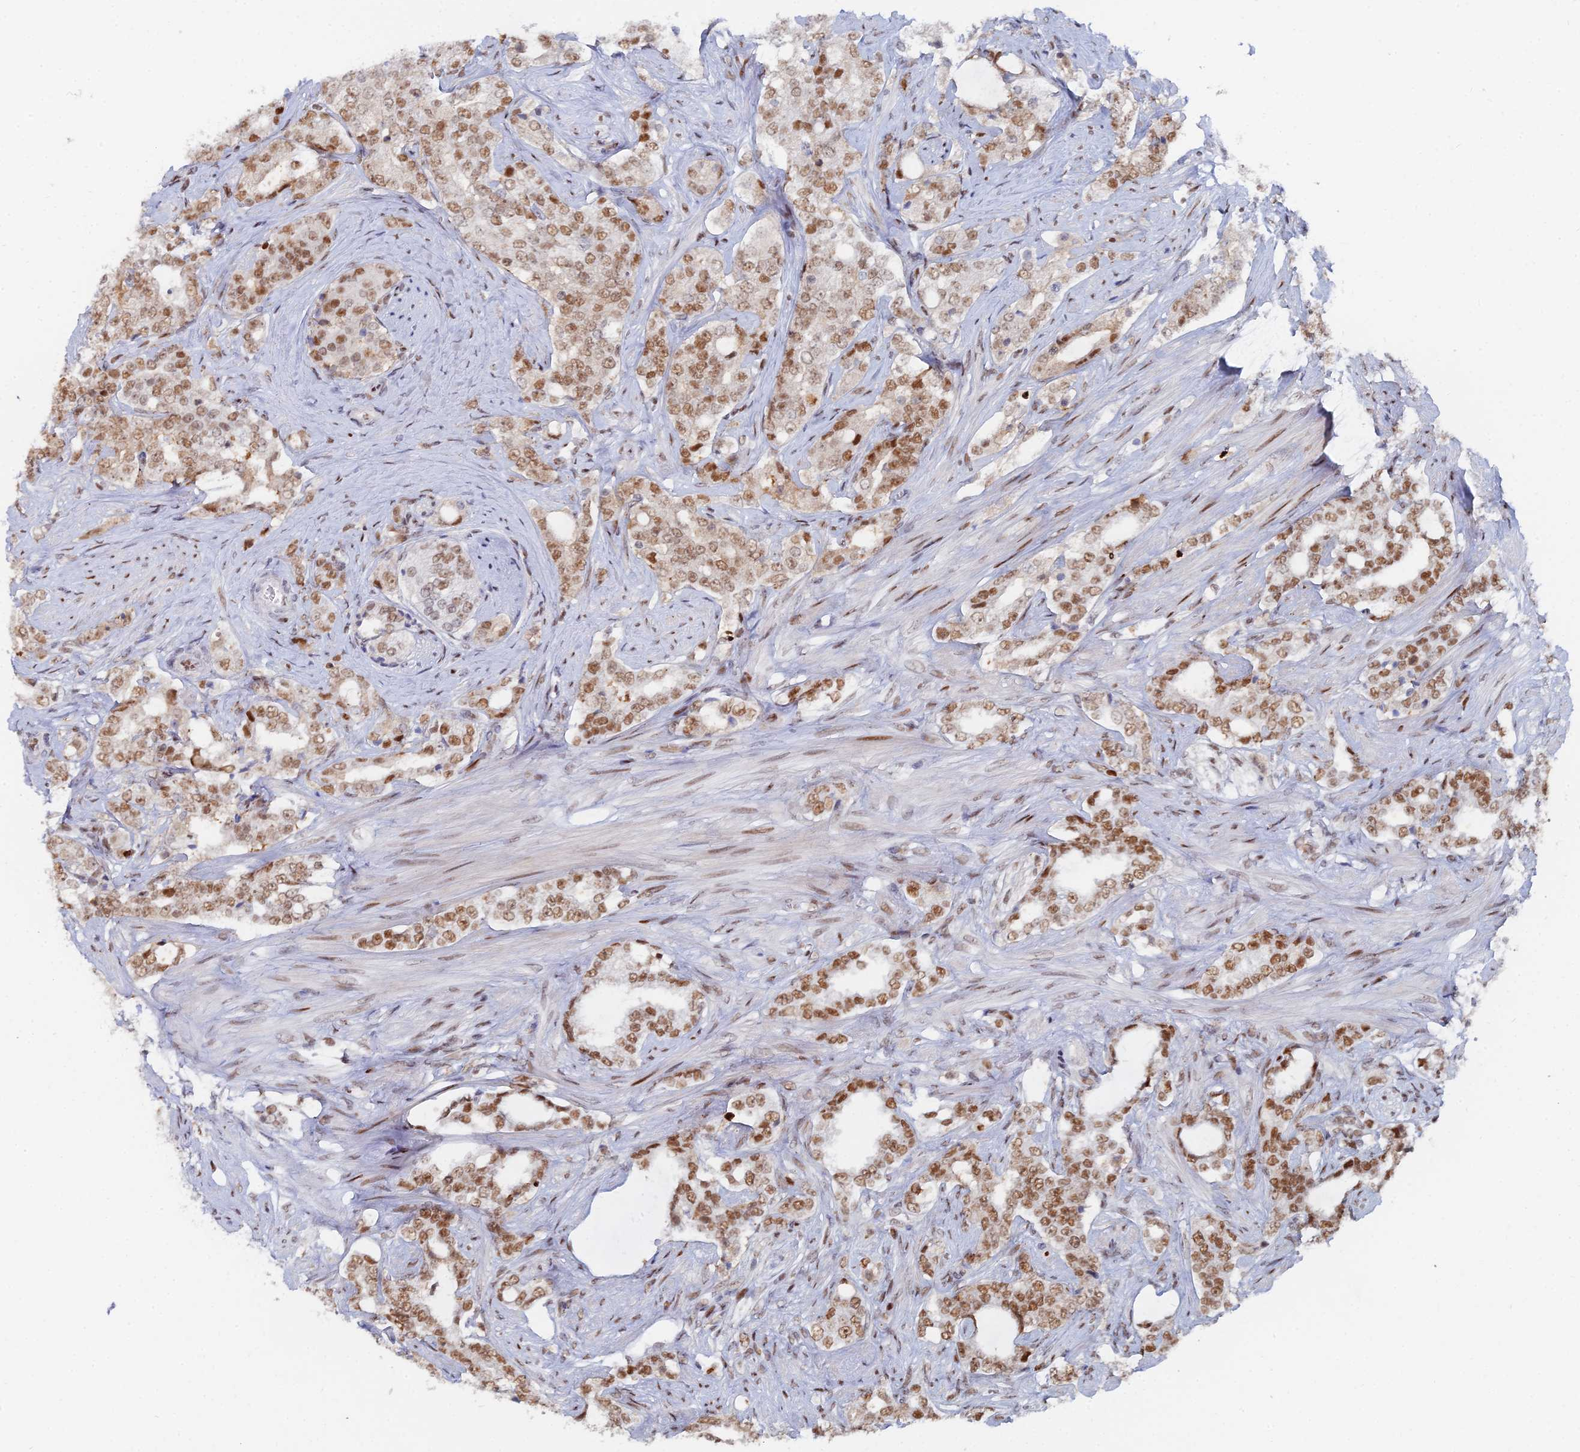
{"staining": {"intensity": "moderate", "quantity": ">75%", "location": "nuclear"}, "tissue": "prostate cancer", "cell_type": "Tumor cells", "image_type": "cancer", "snomed": [{"axis": "morphology", "description": "Adenocarcinoma, High grade"}, {"axis": "topography", "description": "Prostate"}], "caption": "High-grade adenocarcinoma (prostate) stained with immunohistochemistry displays moderate nuclear positivity in approximately >75% of tumor cells. (IHC, brightfield microscopy, high magnification).", "gene": "GSC2", "patient": {"sex": "male", "age": 64}}